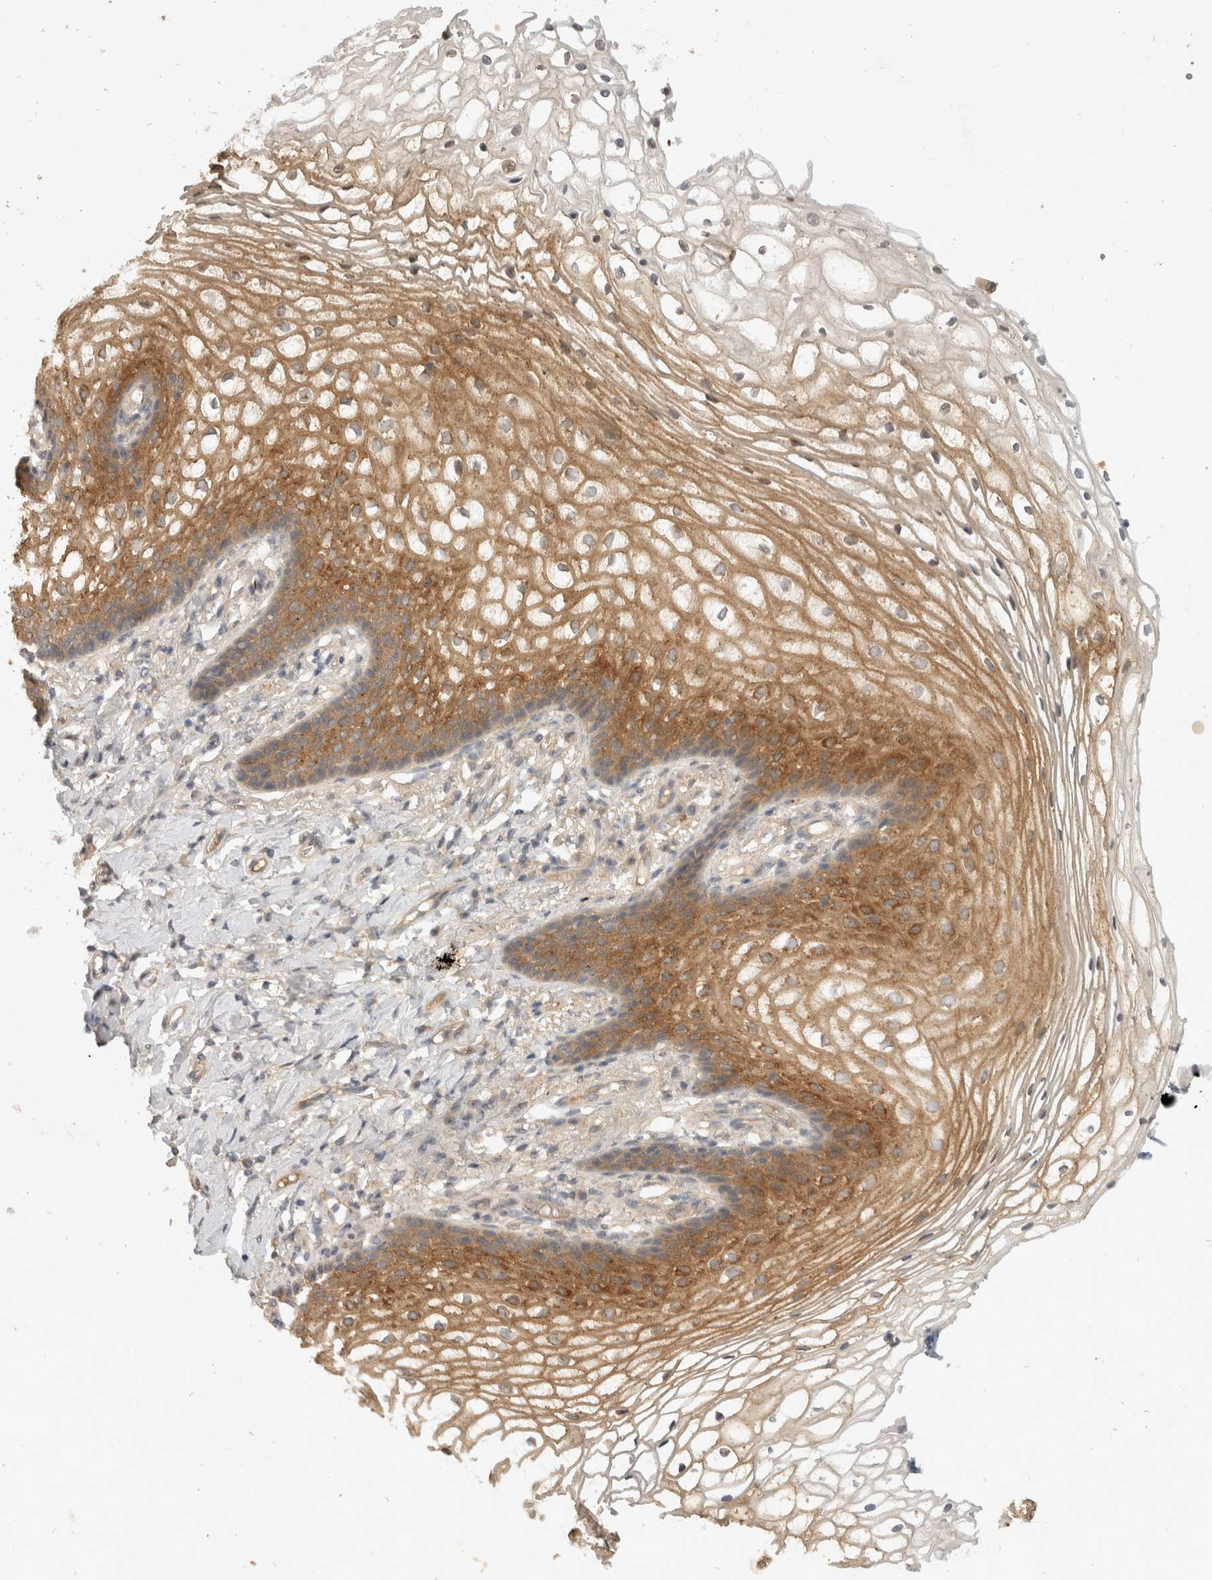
{"staining": {"intensity": "moderate", "quantity": ">75%", "location": "cytoplasmic/membranous"}, "tissue": "vagina", "cell_type": "Squamous epithelial cells", "image_type": "normal", "snomed": [{"axis": "morphology", "description": "Normal tissue, NOS"}, {"axis": "topography", "description": "Vagina"}], "caption": "Protein expression analysis of benign vagina reveals moderate cytoplasmic/membranous positivity in approximately >75% of squamous epithelial cells. Immunohistochemistry stains the protein of interest in brown and the nuclei are stained blue.", "gene": "TOM1L2", "patient": {"sex": "female", "age": 60}}